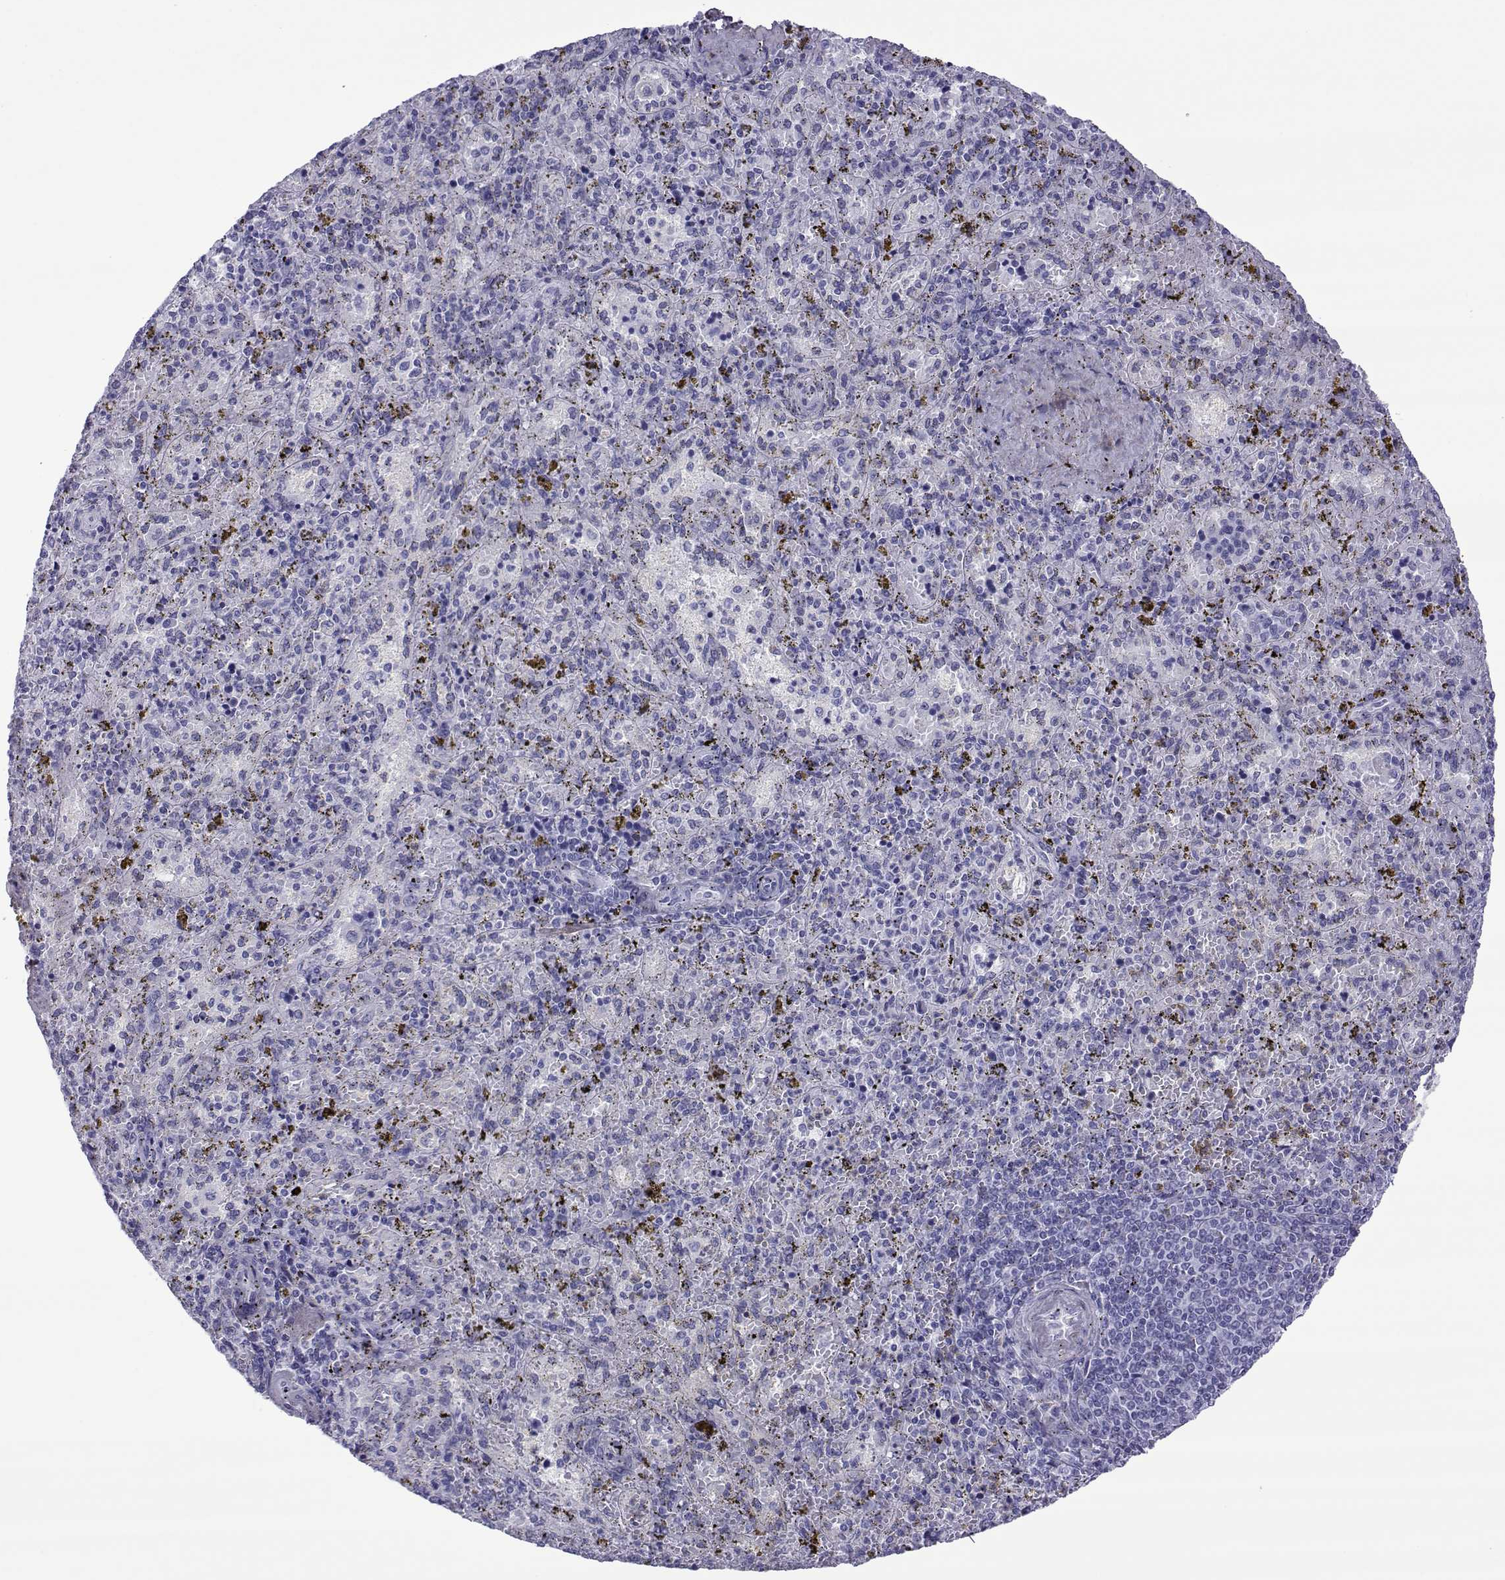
{"staining": {"intensity": "negative", "quantity": "none", "location": "none"}, "tissue": "spleen", "cell_type": "Cells in red pulp", "image_type": "normal", "snomed": [{"axis": "morphology", "description": "Normal tissue, NOS"}, {"axis": "topography", "description": "Spleen"}], "caption": "Immunohistochemistry (IHC) photomicrograph of normal spleen: spleen stained with DAB exhibits no significant protein positivity in cells in red pulp.", "gene": "SPANXA1", "patient": {"sex": "female", "age": 50}}